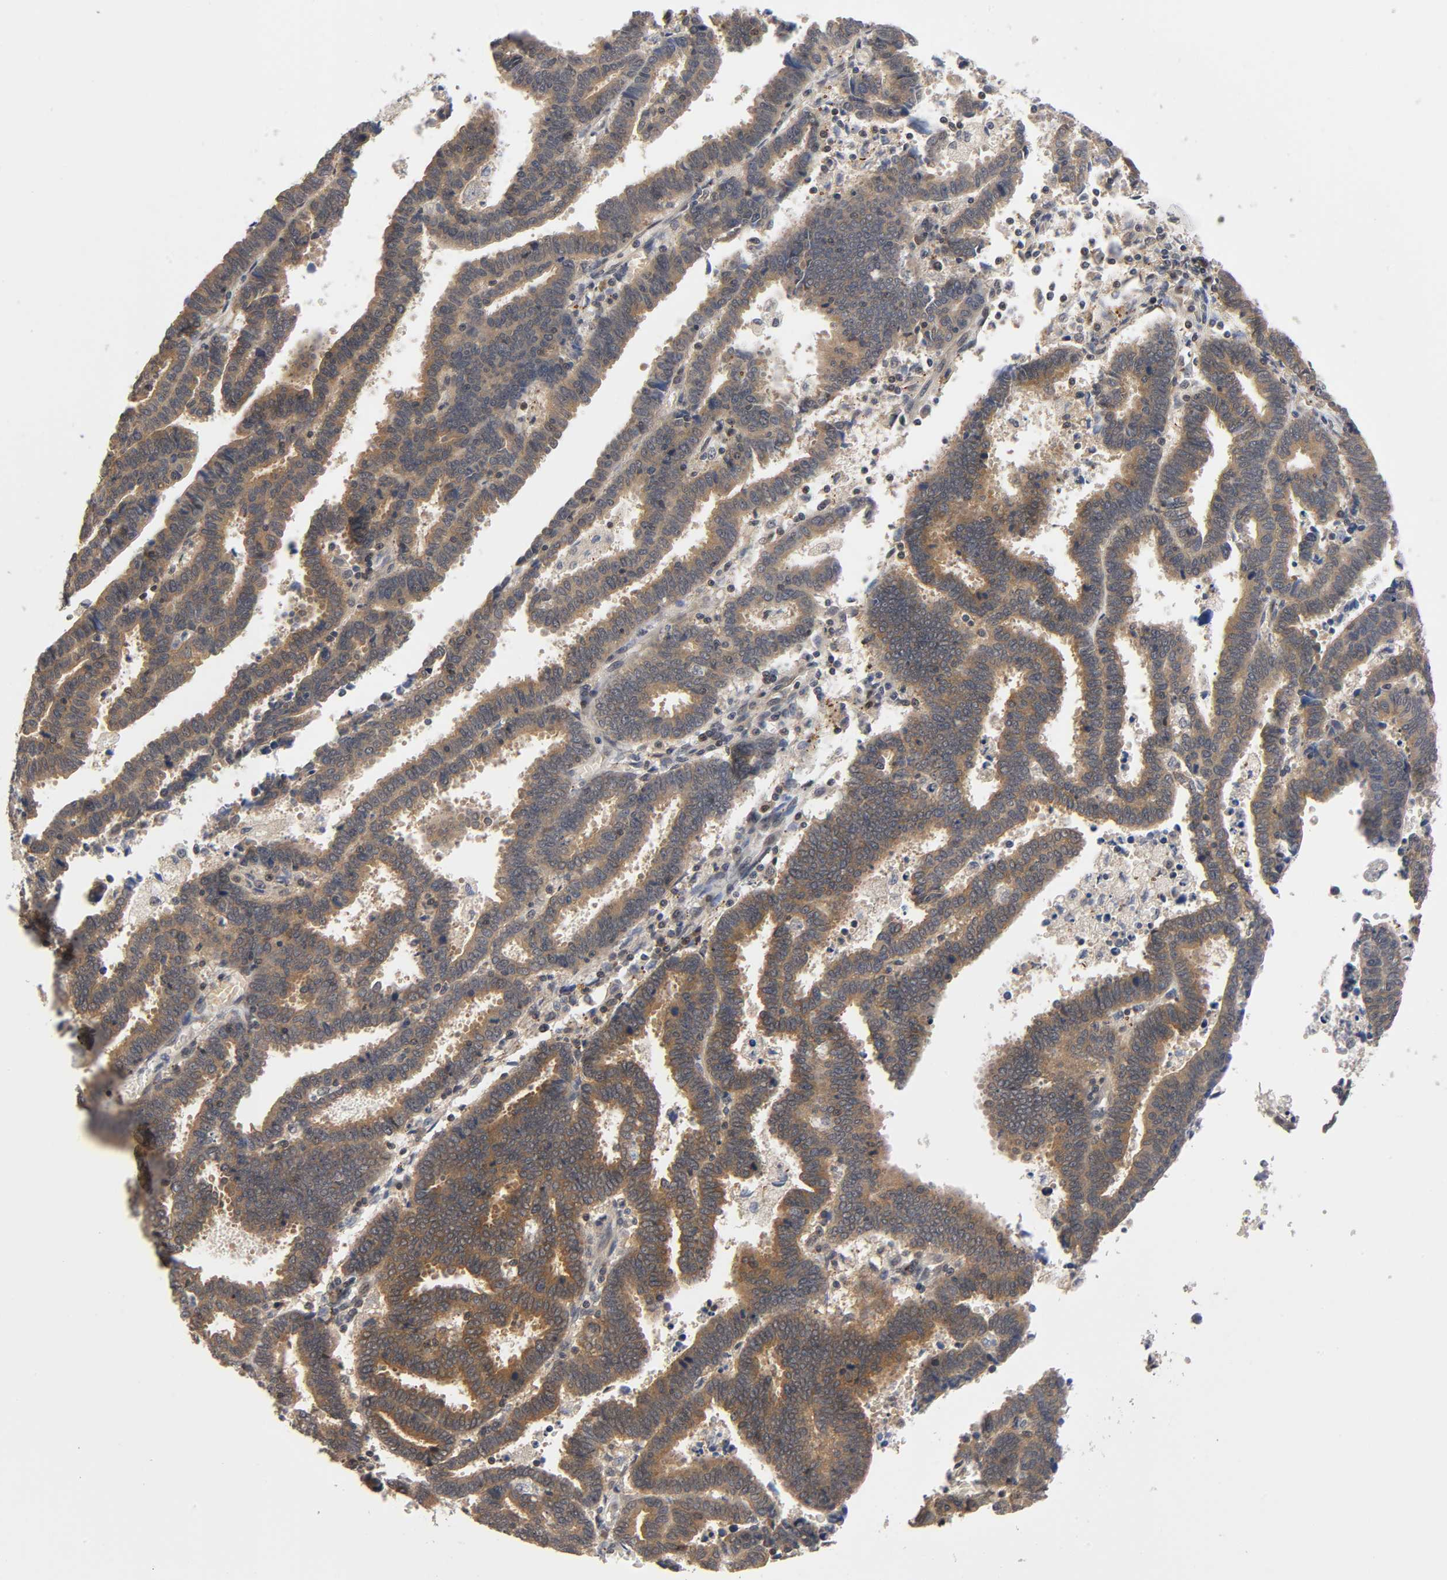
{"staining": {"intensity": "moderate", "quantity": ">75%", "location": "cytoplasmic/membranous"}, "tissue": "endometrial cancer", "cell_type": "Tumor cells", "image_type": "cancer", "snomed": [{"axis": "morphology", "description": "Adenocarcinoma, NOS"}, {"axis": "topography", "description": "Uterus"}], "caption": "Protein positivity by immunohistochemistry (IHC) displays moderate cytoplasmic/membranous staining in about >75% of tumor cells in adenocarcinoma (endometrial).", "gene": "PRKAB1", "patient": {"sex": "female", "age": 83}}